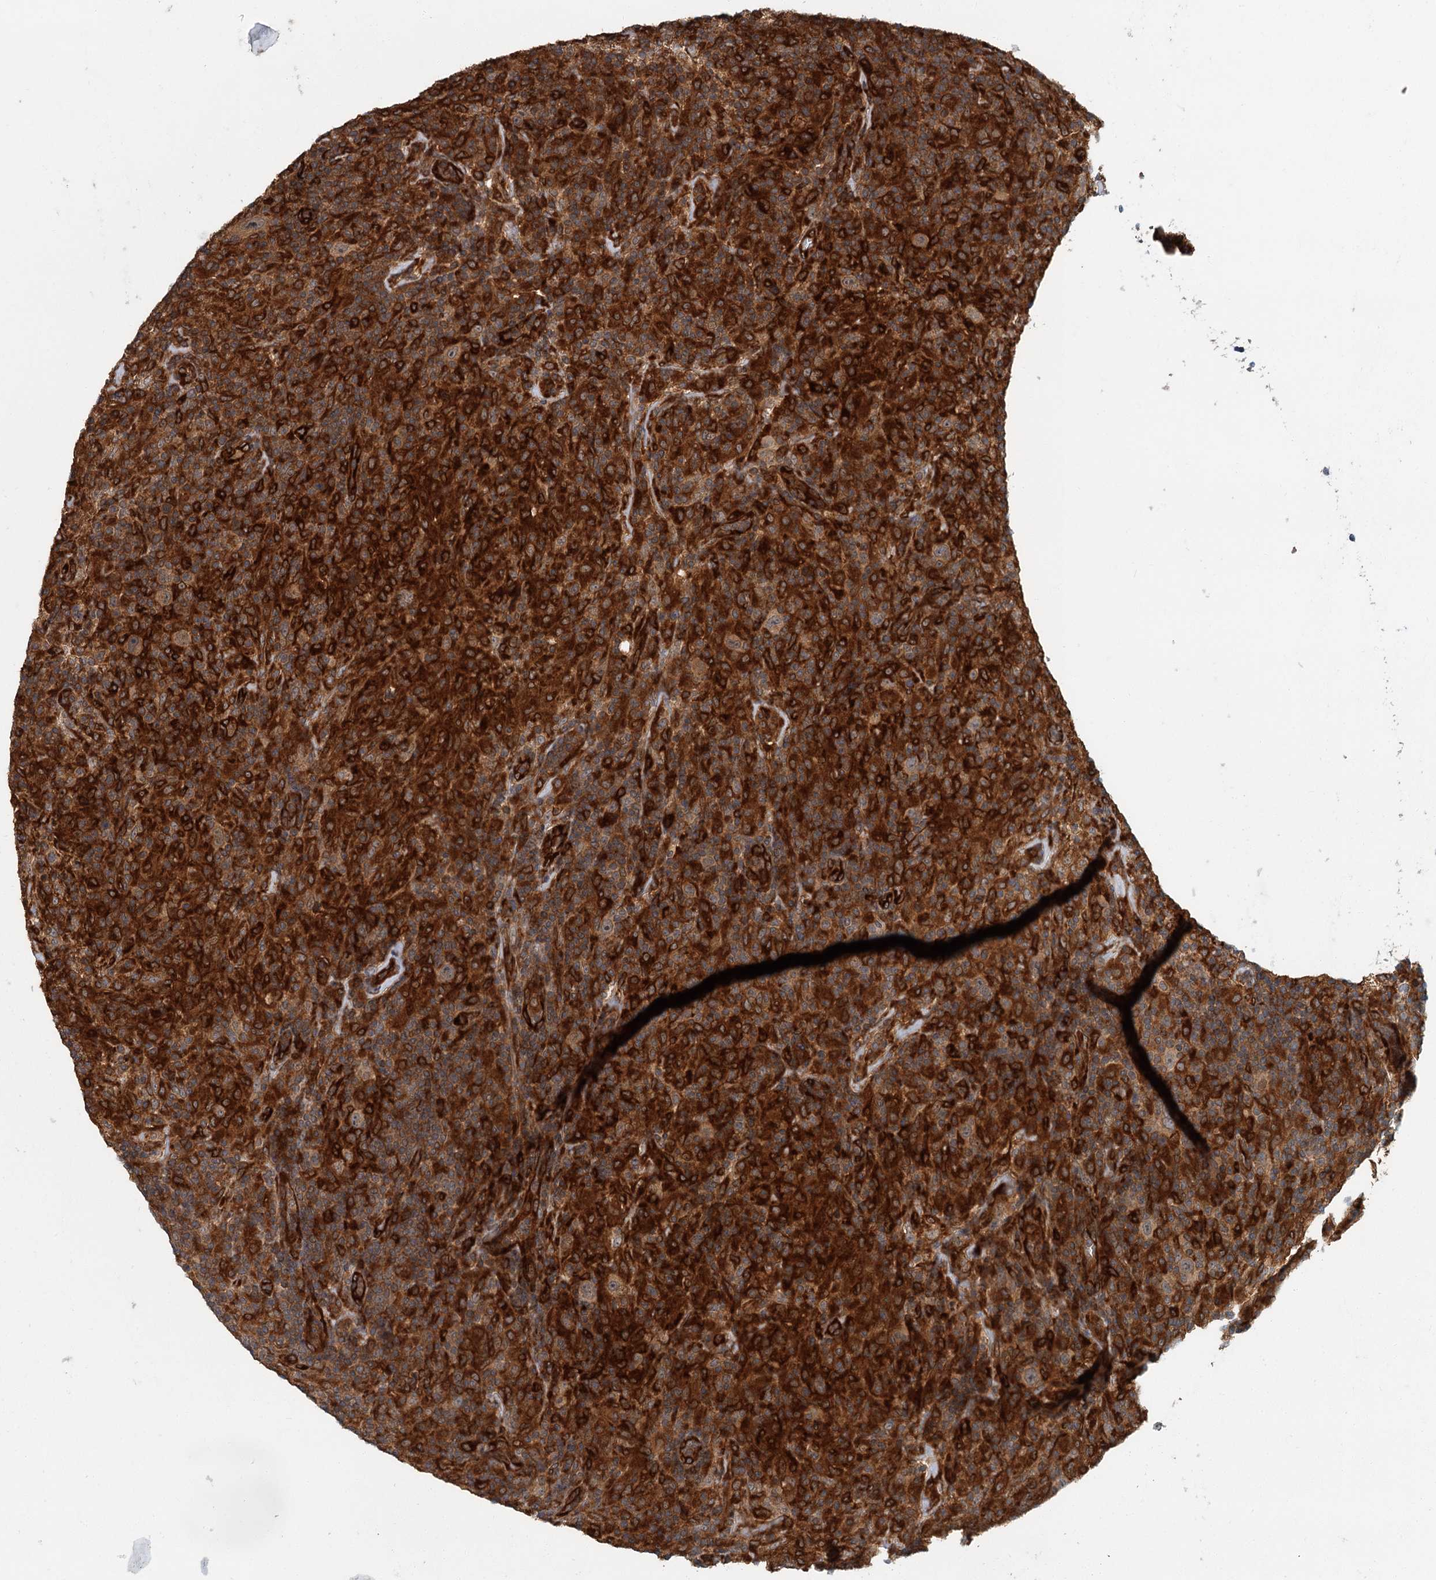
{"staining": {"intensity": "weak", "quantity": ">75%", "location": "cytoplasmic/membranous"}, "tissue": "lymphoma", "cell_type": "Tumor cells", "image_type": "cancer", "snomed": [{"axis": "morphology", "description": "Hodgkin's disease, NOS"}, {"axis": "topography", "description": "Lymph node"}], "caption": "Lymphoma stained for a protein (brown) exhibits weak cytoplasmic/membranous positive positivity in approximately >75% of tumor cells.", "gene": "ZNF527", "patient": {"sex": "male", "age": 70}}